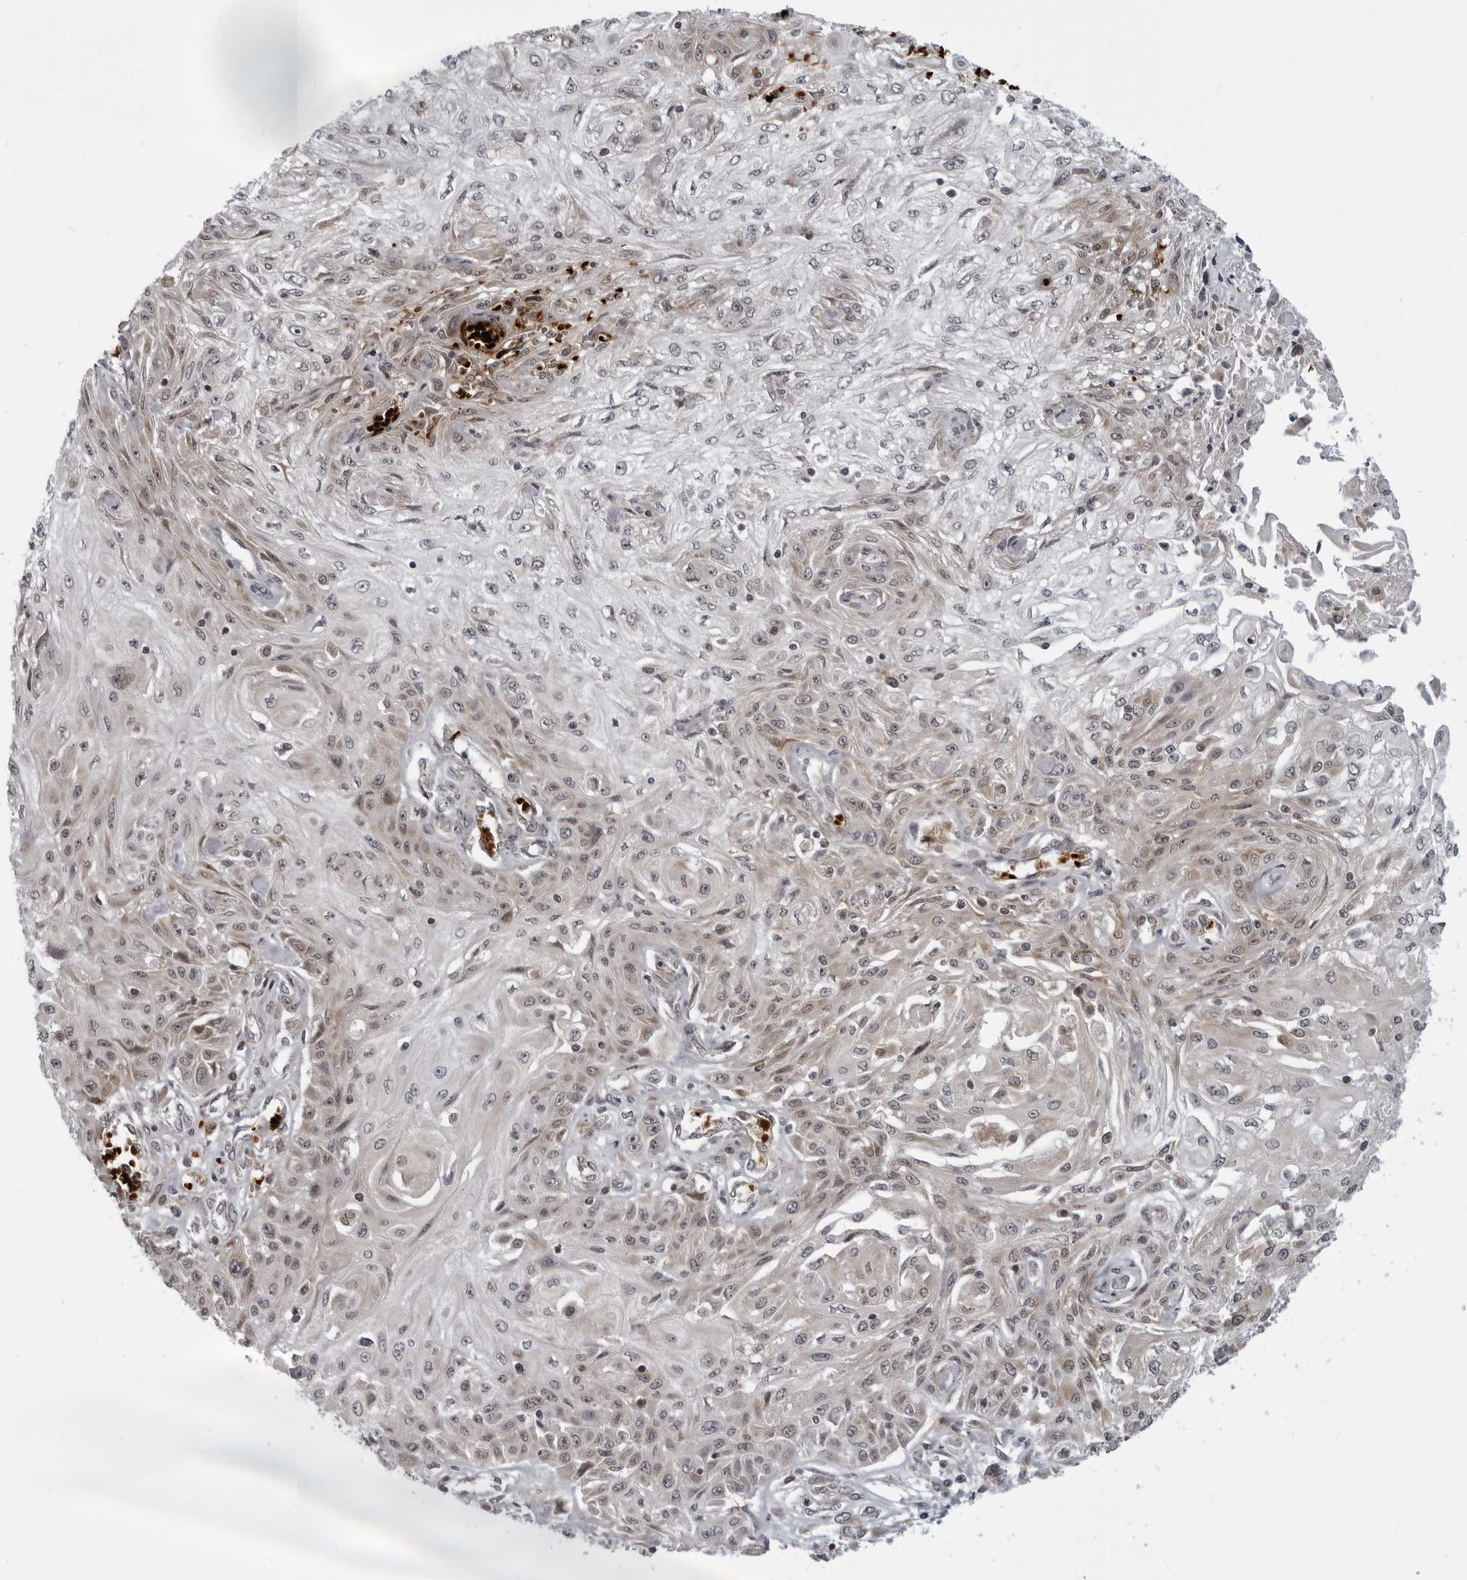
{"staining": {"intensity": "weak", "quantity": "<25%", "location": "cytoplasmic/membranous"}, "tissue": "skin cancer", "cell_type": "Tumor cells", "image_type": "cancer", "snomed": [{"axis": "morphology", "description": "Squamous cell carcinoma, NOS"}, {"axis": "morphology", "description": "Squamous cell carcinoma, metastatic, NOS"}, {"axis": "topography", "description": "Skin"}, {"axis": "topography", "description": "Lymph node"}], "caption": "Human skin metastatic squamous cell carcinoma stained for a protein using immunohistochemistry (IHC) exhibits no expression in tumor cells.", "gene": "THOP1", "patient": {"sex": "male", "age": 75}}